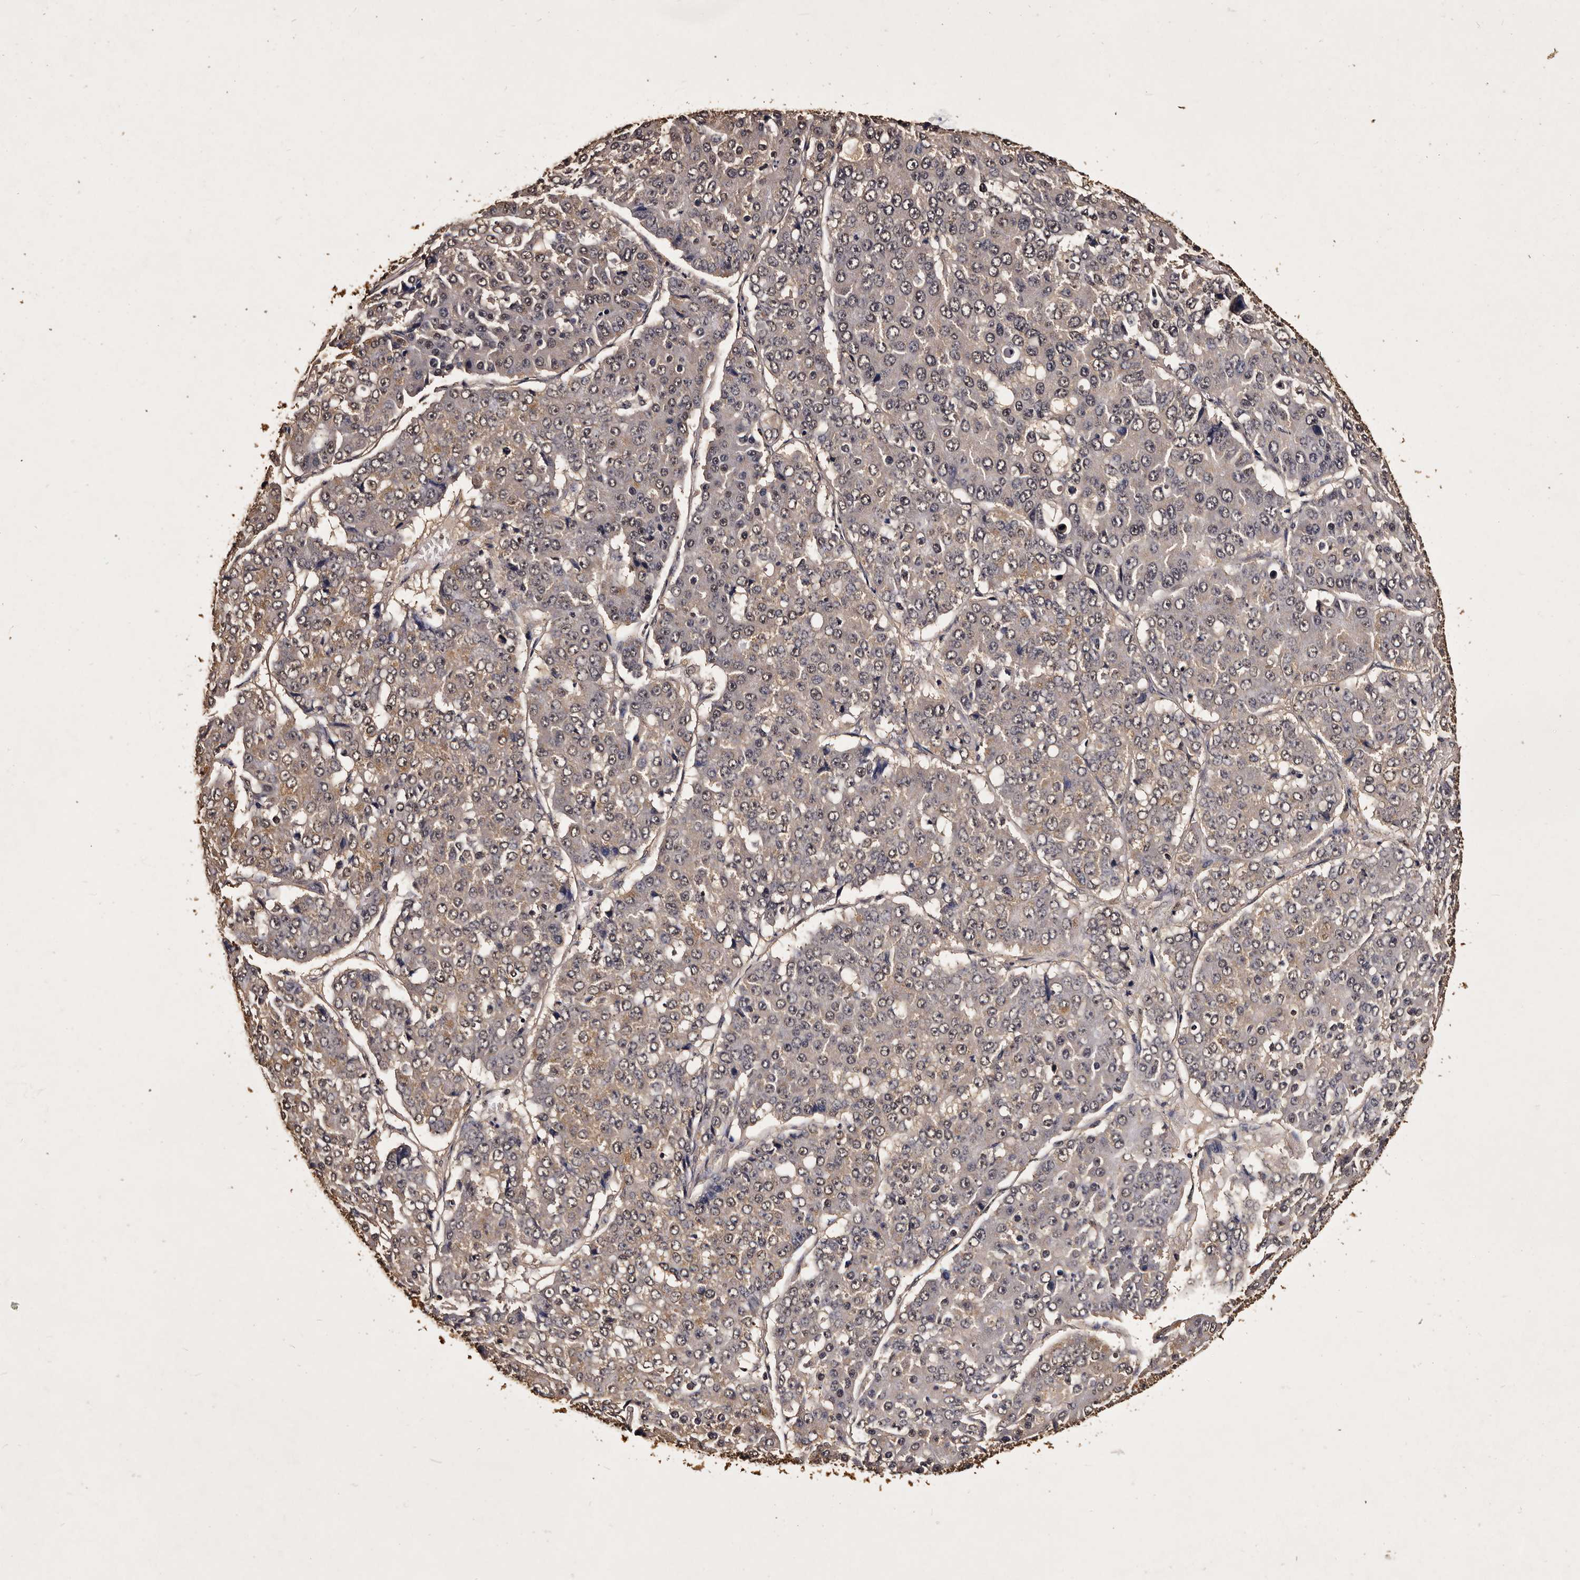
{"staining": {"intensity": "negative", "quantity": "none", "location": "none"}, "tissue": "pancreatic cancer", "cell_type": "Tumor cells", "image_type": "cancer", "snomed": [{"axis": "morphology", "description": "Adenocarcinoma, NOS"}, {"axis": "topography", "description": "Pancreas"}], "caption": "Immunohistochemistry (IHC) histopathology image of neoplastic tissue: pancreatic adenocarcinoma stained with DAB (3,3'-diaminobenzidine) shows no significant protein positivity in tumor cells. (DAB immunohistochemistry visualized using brightfield microscopy, high magnification).", "gene": "PARS2", "patient": {"sex": "male", "age": 50}}